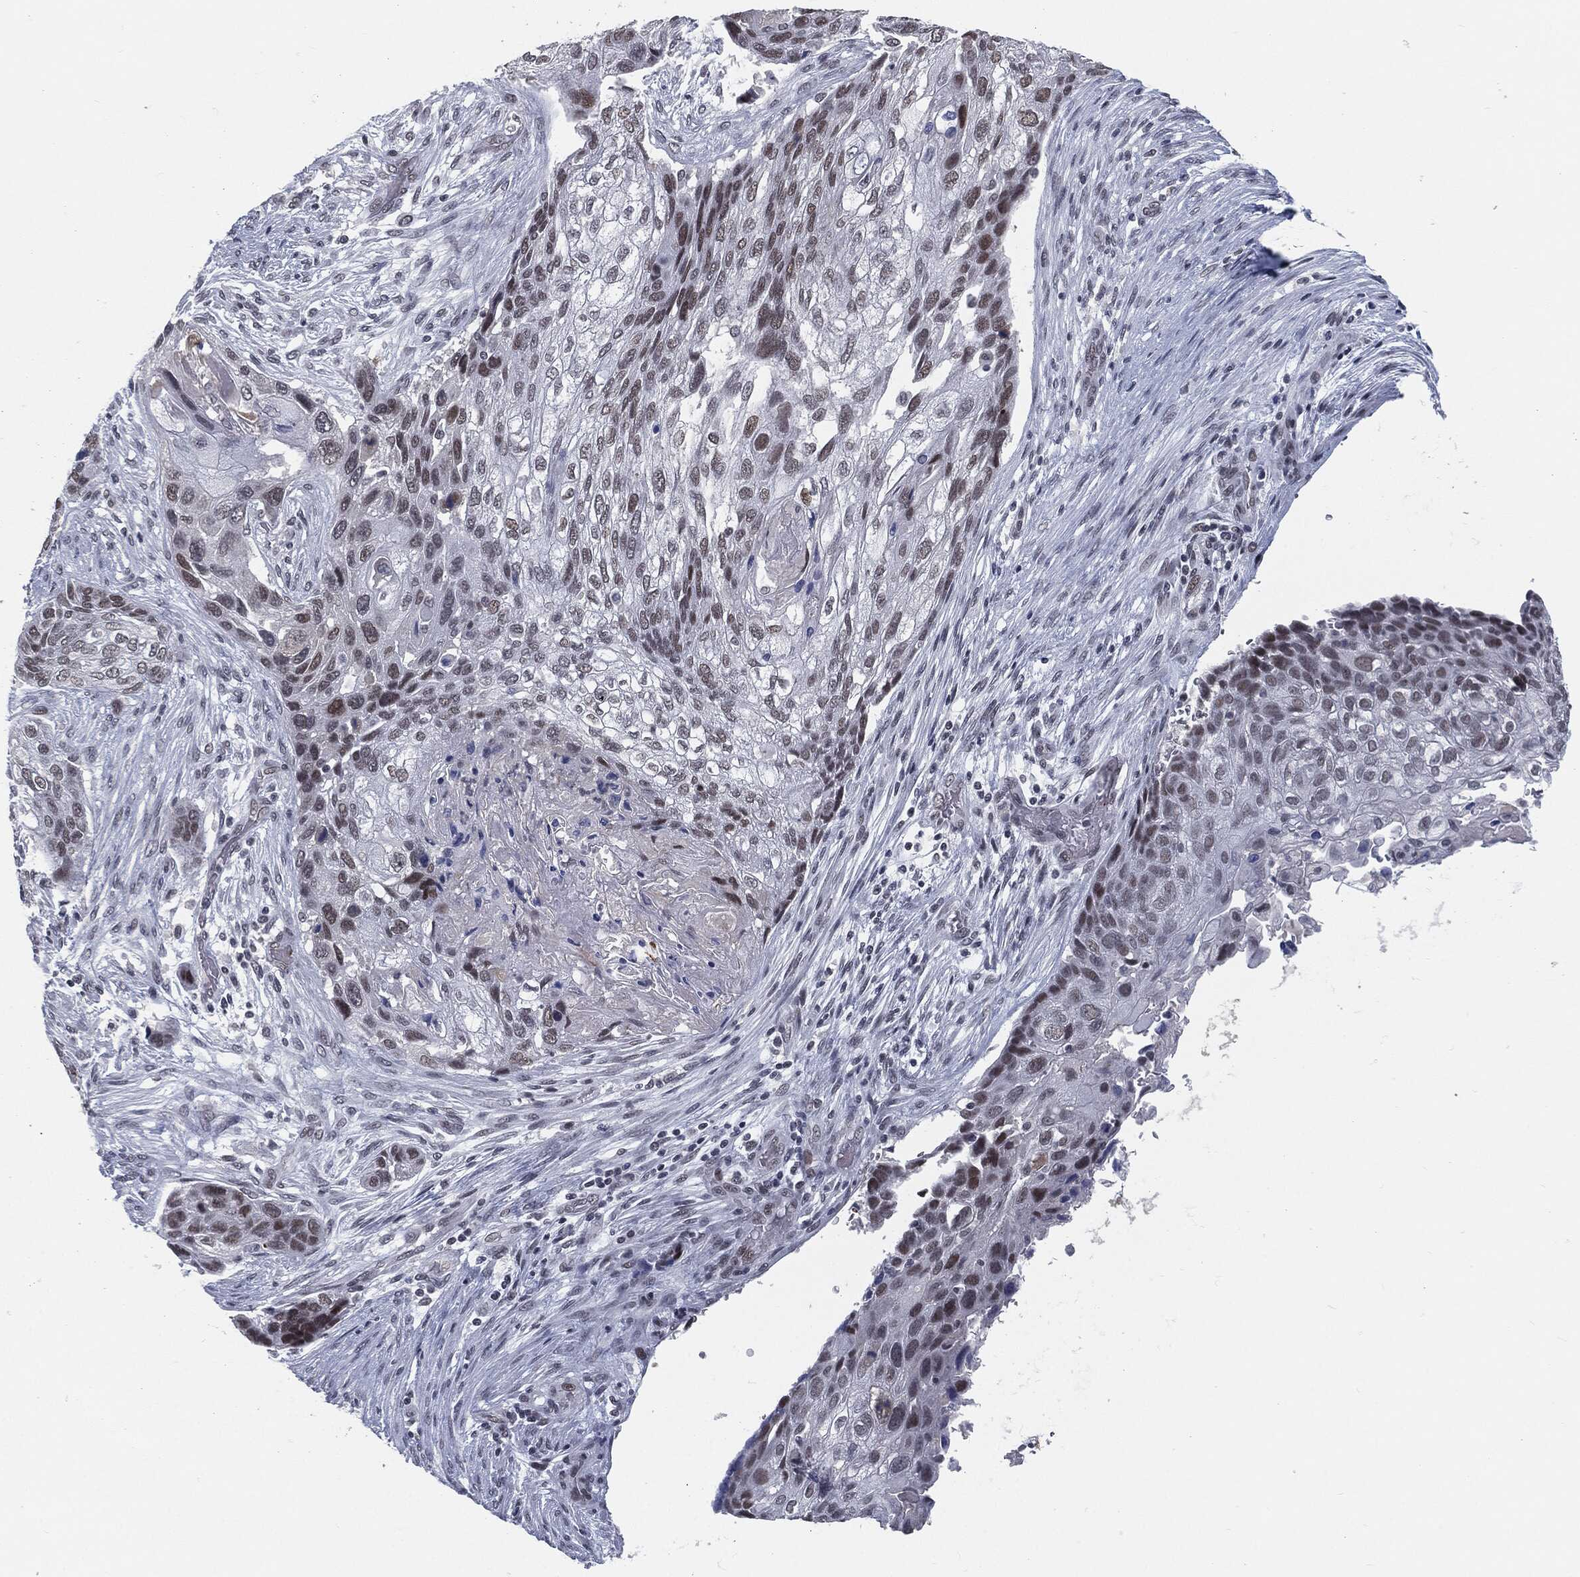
{"staining": {"intensity": "moderate", "quantity": "<25%", "location": "nuclear"}, "tissue": "lung cancer", "cell_type": "Tumor cells", "image_type": "cancer", "snomed": [{"axis": "morphology", "description": "Normal tissue, NOS"}, {"axis": "morphology", "description": "Squamous cell carcinoma, NOS"}, {"axis": "topography", "description": "Bronchus"}, {"axis": "topography", "description": "Lung"}], "caption": "Immunohistochemical staining of lung cancer (squamous cell carcinoma) exhibits moderate nuclear protein positivity in approximately <25% of tumor cells.", "gene": "ANXA1", "patient": {"sex": "male", "age": 69}}